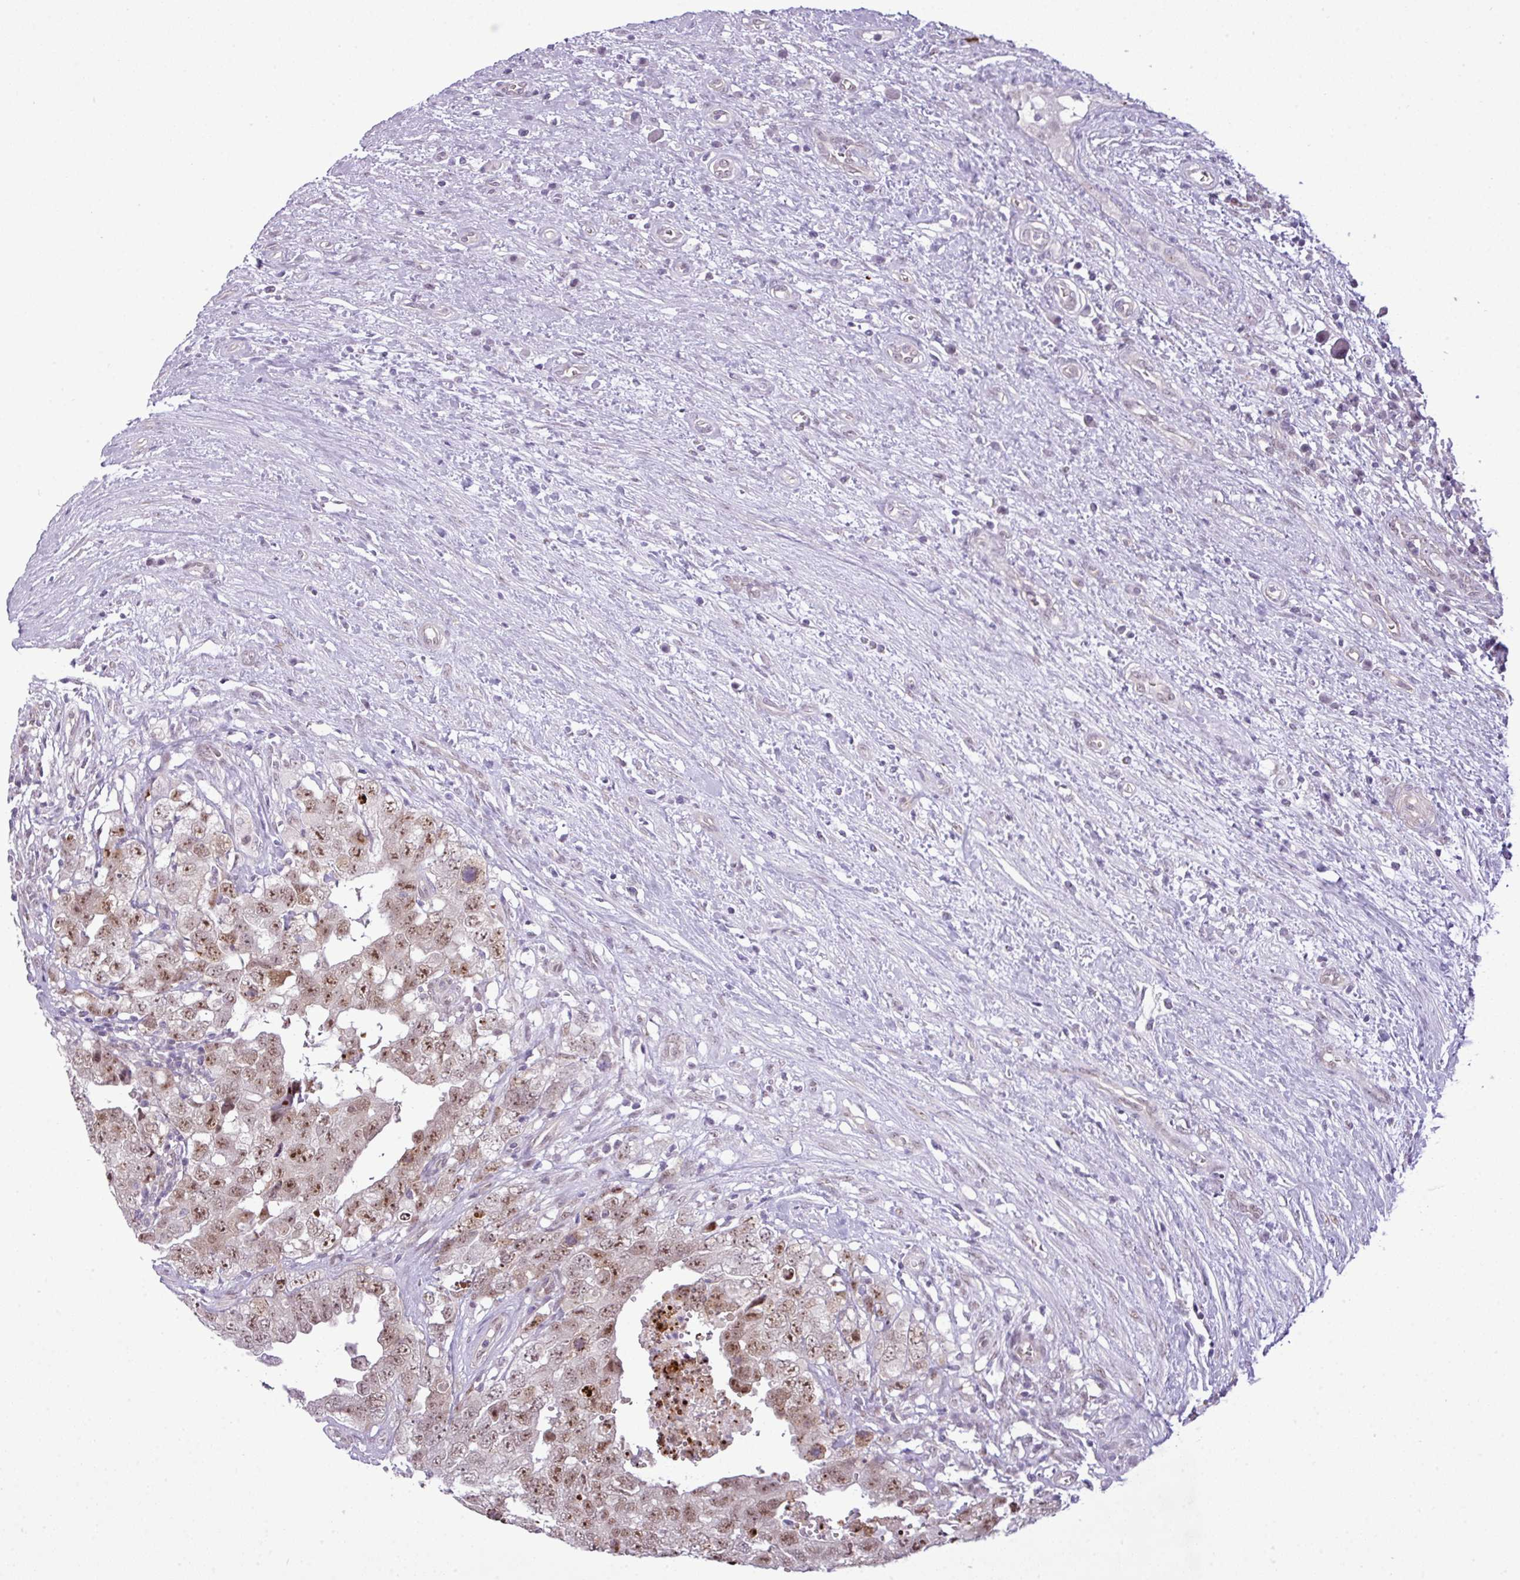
{"staining": {"intensity": "moderate", "quantity": "25%-75%", "location": "nuclear"}, "tissue": "testis cancer", "cell_type": "Tumor cells", "image_type": "cancer", "snomed": [{"axis": "morphology", "description": "Seminoma, NOS"}, {"axis": "morphology", "description": "Carcinoma, Embryonal, NOS"}, {"axis": "topography", "description": "Testis"}], "caption": "High-magnification brightfield microscopy of testis seminoma stained with DAB (brown) and counterstained with hematoxylin (blue). tumor cells exhibit moderate nuclear positivity is identified in about25%-75% of cells.", "gene": "MAK16", "patient": {"sex": "male", "age": 29}}